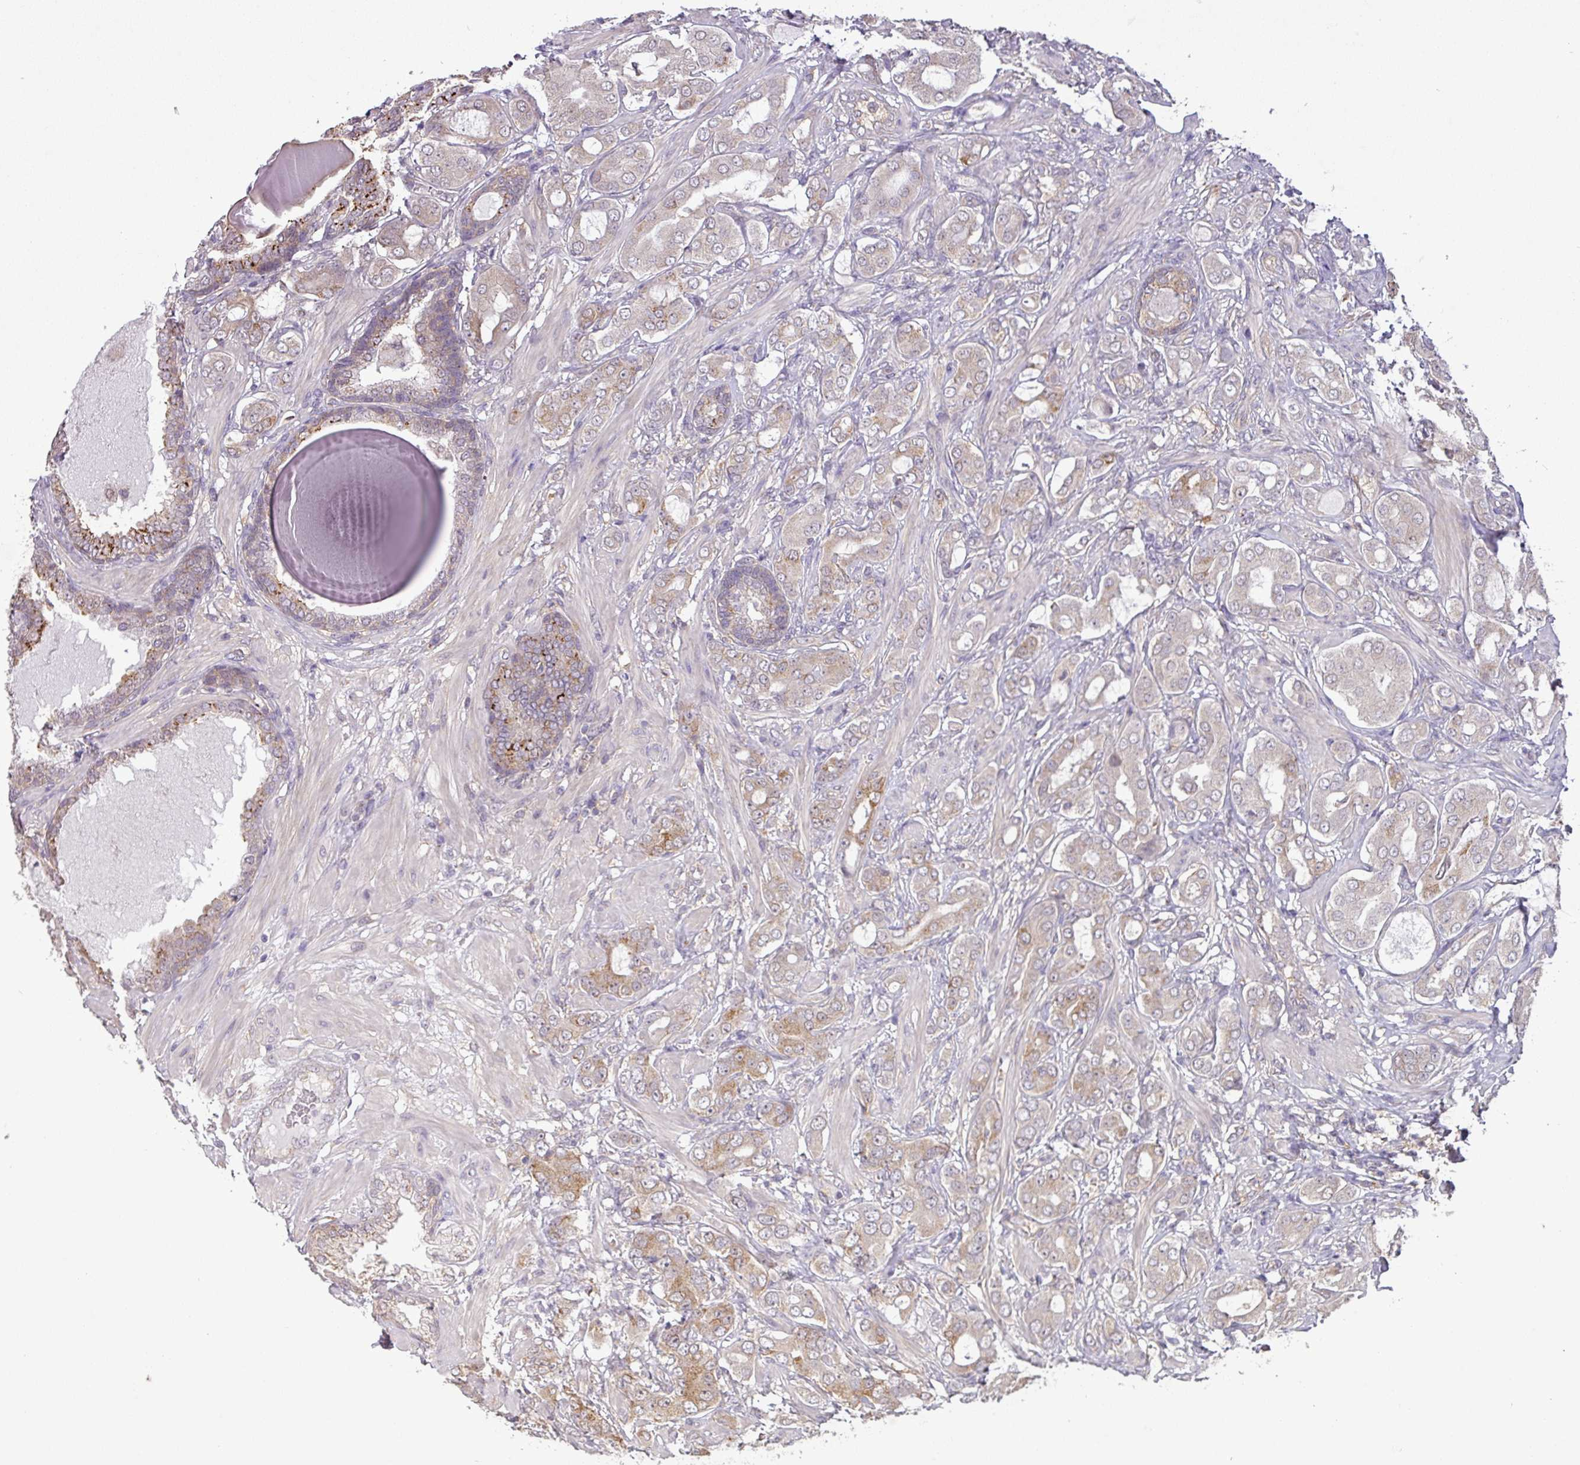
{"staining": {"intensity": "moderate", "quantity": "25%-75%", "location": "cytoplasmic/membranous"}, "tissue": "prostate cancer", "cell_type": "Tumor cells", "image_type": "cancer", "snomed": [{"axis": "morphology", "description": "Adenocarcinoma, Low grade"}, {"axis": "topography", "description": "Prostate"}], "caption": "A photomicrograph showing moderate cytoplasmic/membranous positivity in about 25%-75% of tumor cells in low-grade adenocarcinoma (prostate), as visualized by brown immunohistochemical staining.", "gene": "GALNT12", "patient": {"sex": "male", "age": 57}}